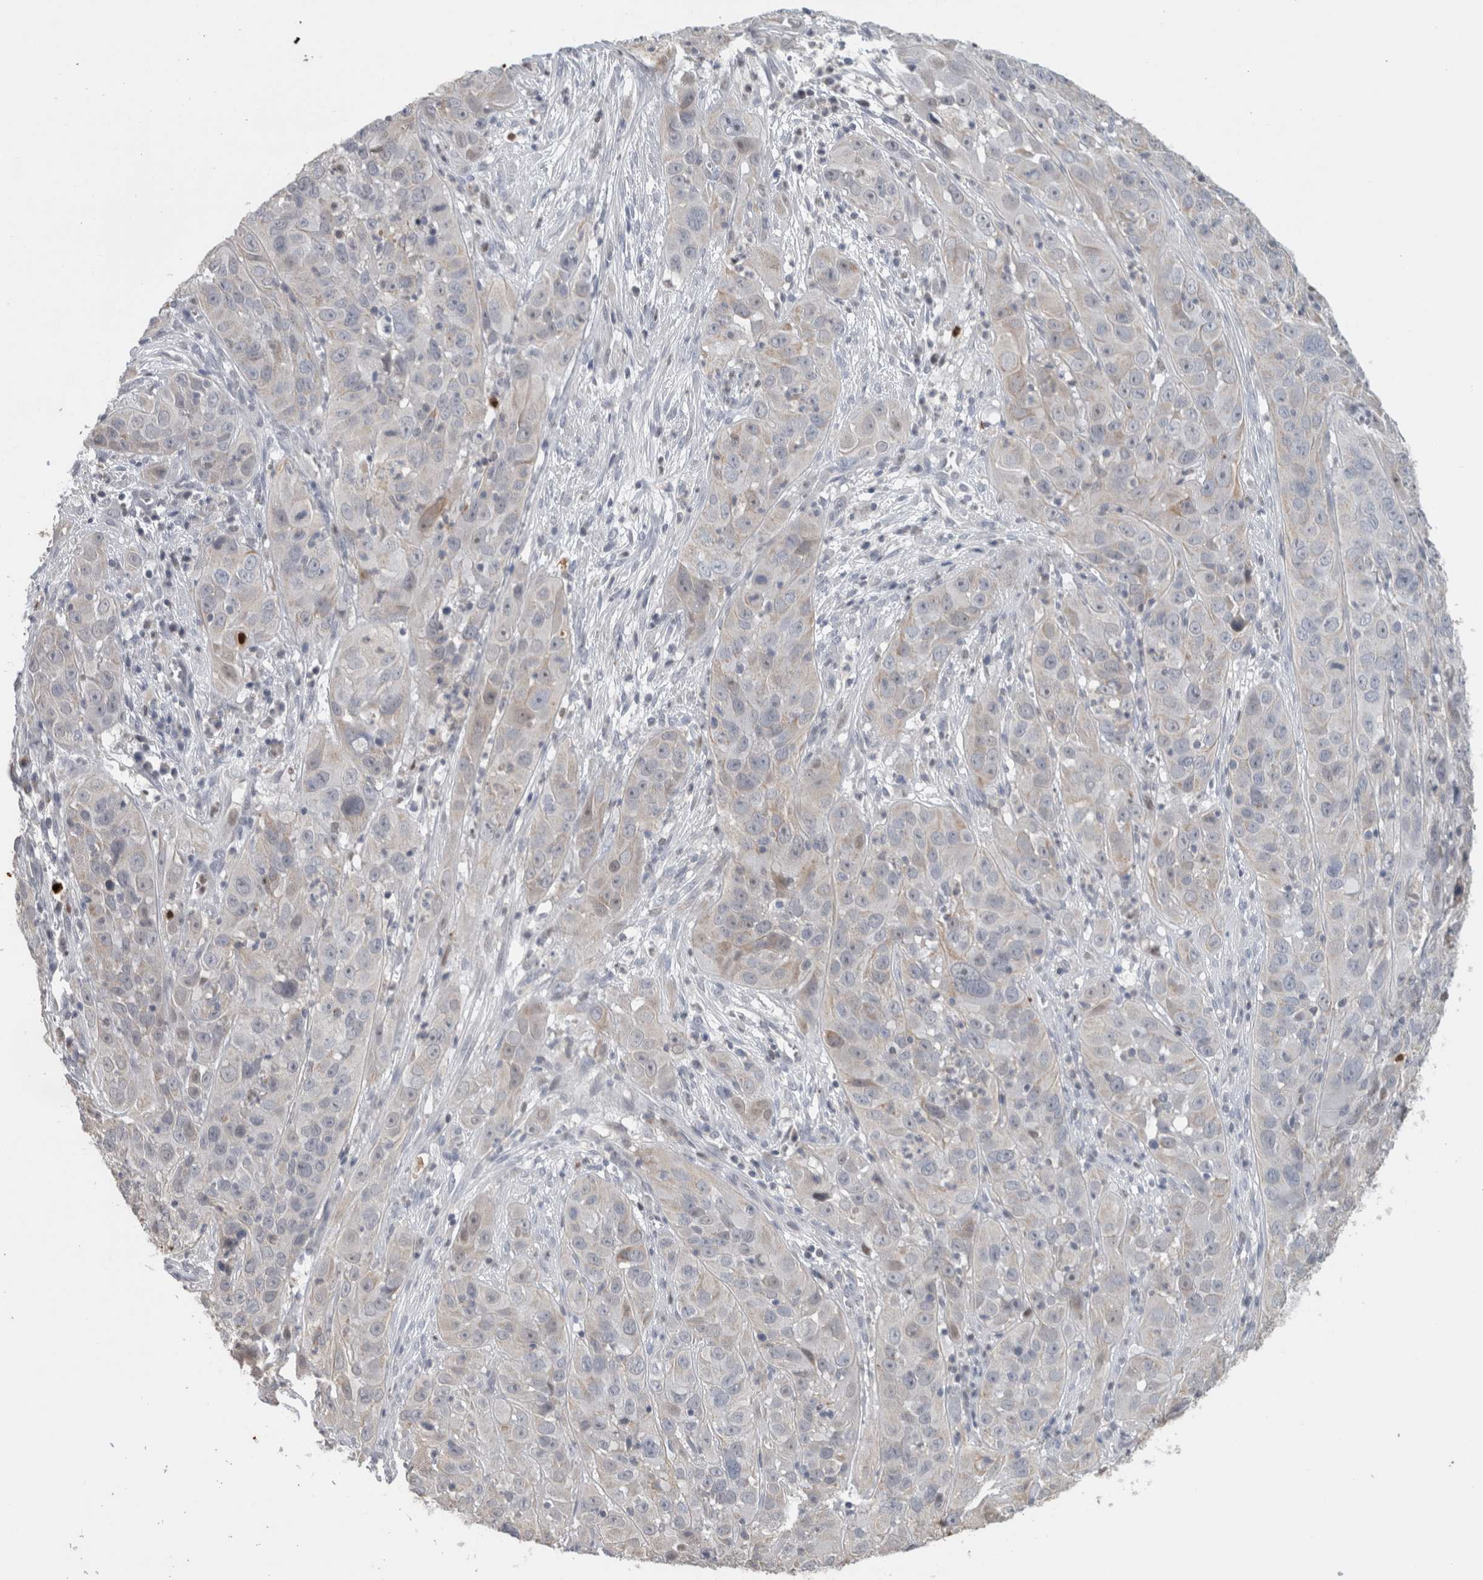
{"staining": {"intensity": "weak", "quantity": "<25%", "location": "cytoplasmic/membranous"}, "tissue": "cervical cancer", "cell_type": "Tumor cells", "image_type": "cancer", "snomed": [{"axis": "morphology", "description": "Squamous cell carcinoma, NOS"}, {"axis": "topography", "description": "Cervix"}], "caption": "A high-resolution micrograph shows immunohistochemistry staining of squamous cell carcinoma (cervical), which demonstrates no significant staining in tumor cells. (DAB immunohistochemistry, high magnification).", "gene": "AGMAT", "patient": {"sex": "female", "age": 32}}